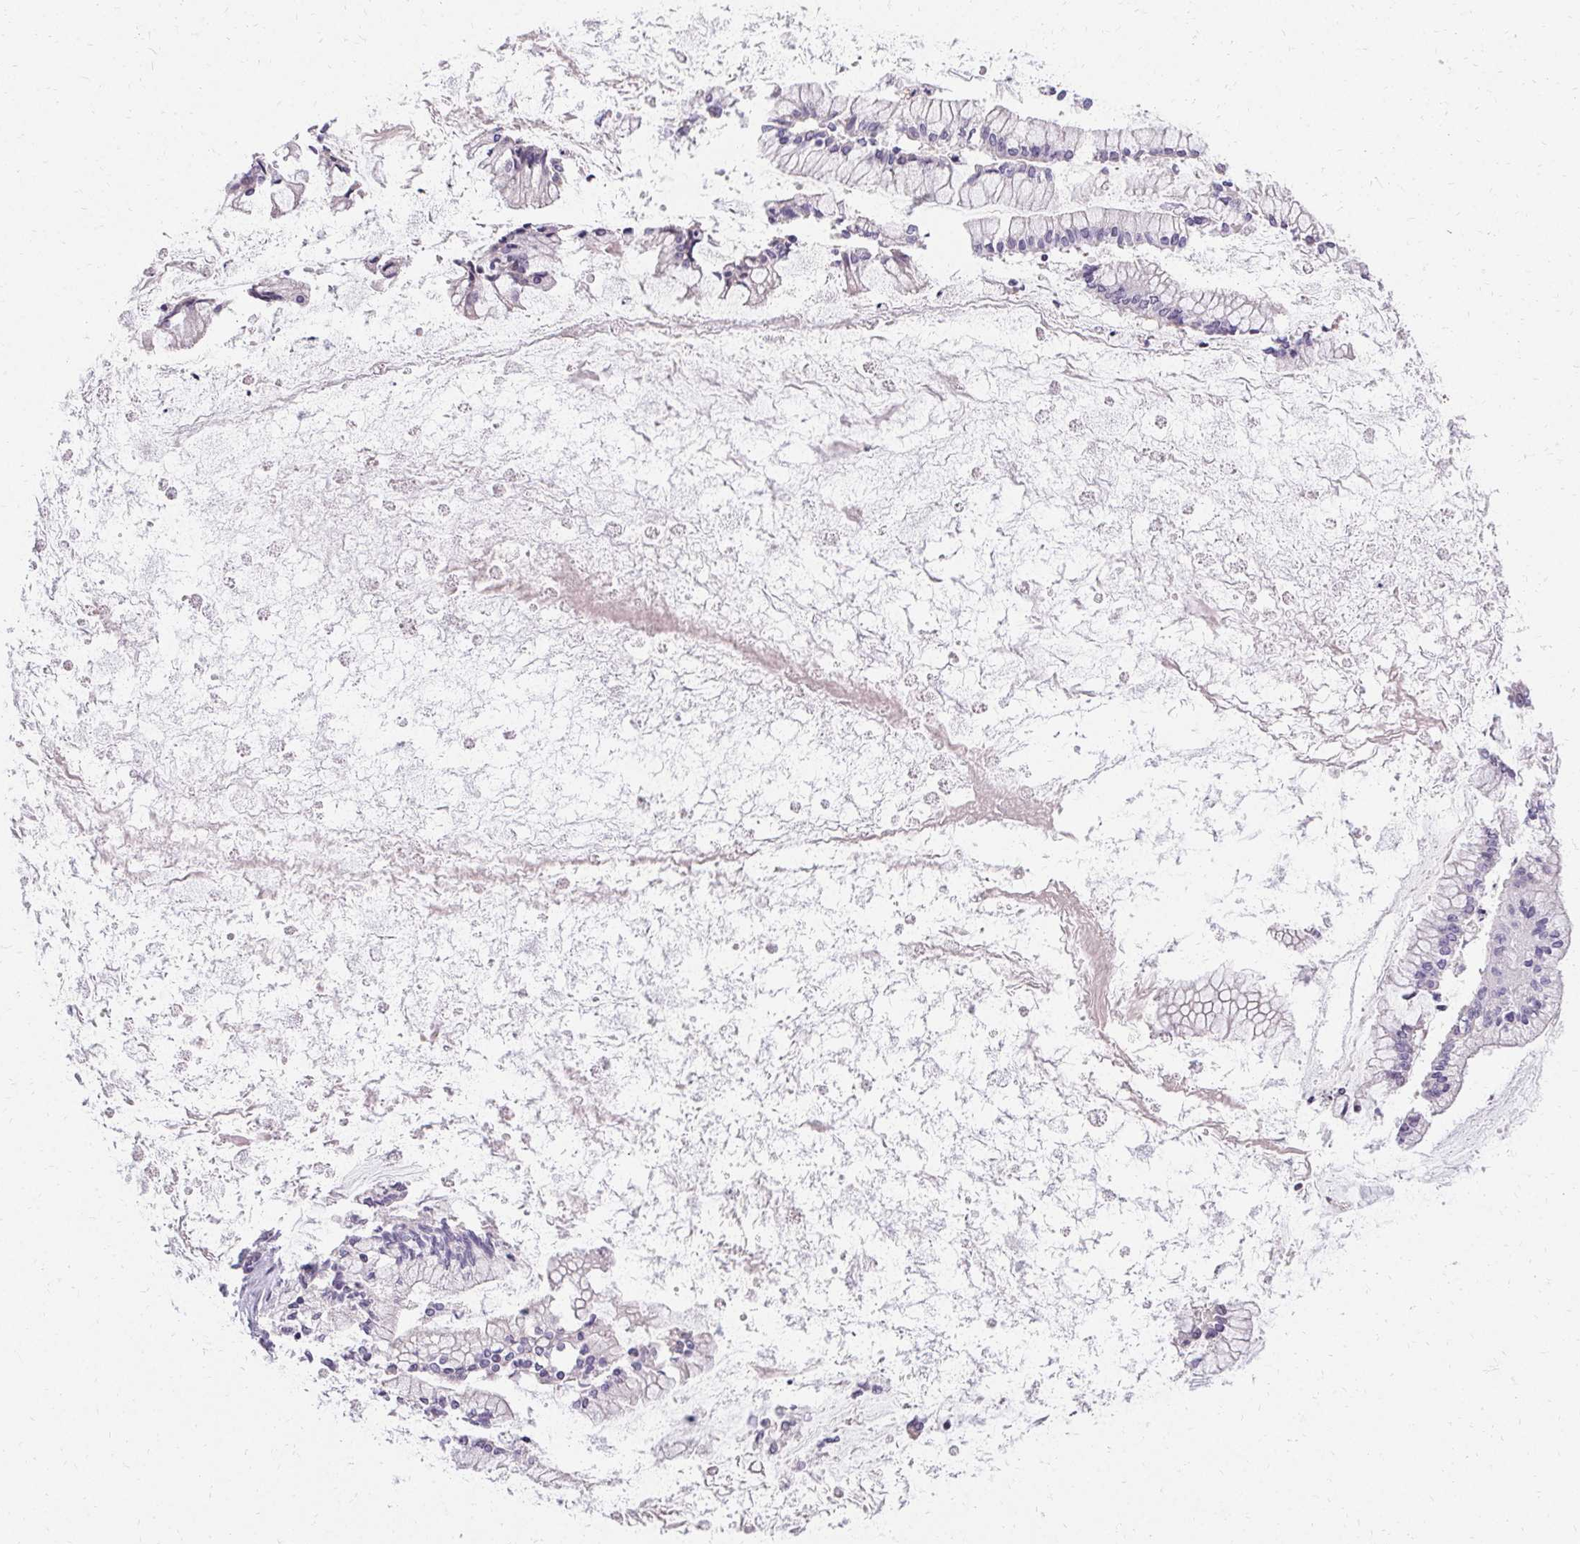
{"staining": {"intensity": "negative", "quantity": "none", "location": "none"}, "tissue": "ovarian cancer", "cell_type": "Tumor cells", "image_type": "cancer", "snomed": [{"axis": "morphology", "description": "Cystadenocarcinoma, mucinous, NOS"}, {"axis": "topography", "description": "Ovary"}], "caption": "Immunohistochemical staining of human mucinous cystadenocarcinoma (ovarian) demonstrates no significant expression in tumor cells.", "gene": "TRIP13", "patient": {"sex": "female", "age": 67}}